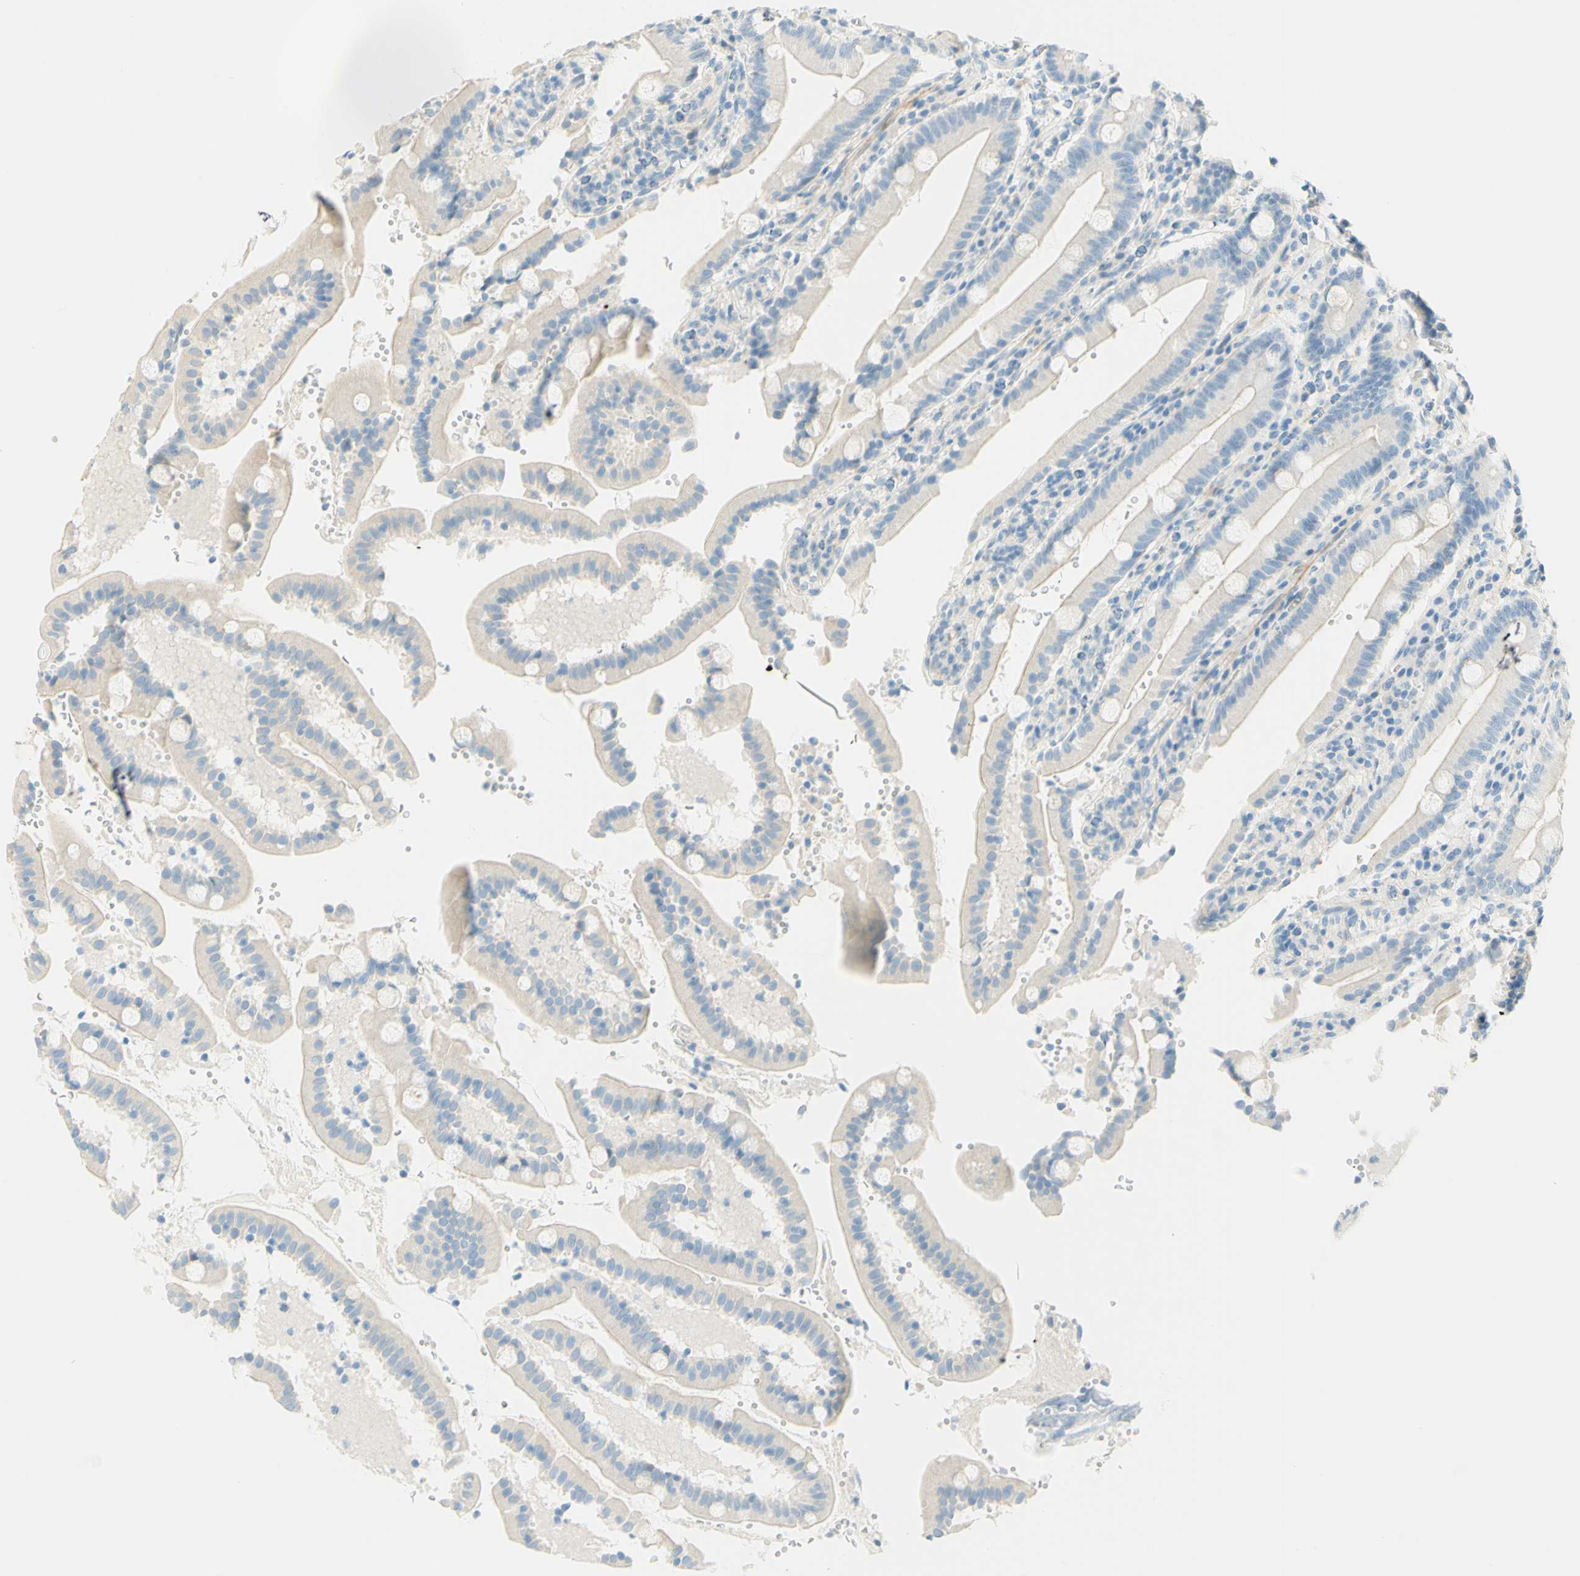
{"staining": {"intensity": "negative", "quantity": "none", "location": "none"}, "tissue": "duodenum", "cell_type": "Glandular cells", "image_type": "normal", "snomed": [{"axis": "morphology", "description": "Normal tissue, NOS"}, {"axis": "topography", "description": "Small intestine, NOS"}], "caption": "IHC of unremarkable duodenum demonstrates no positivity in glandular cells. (IHC, brightfield microscopy, high magnification).", "gene": "TMEM132D", "patient": {"sex": "female", "age": 71}}